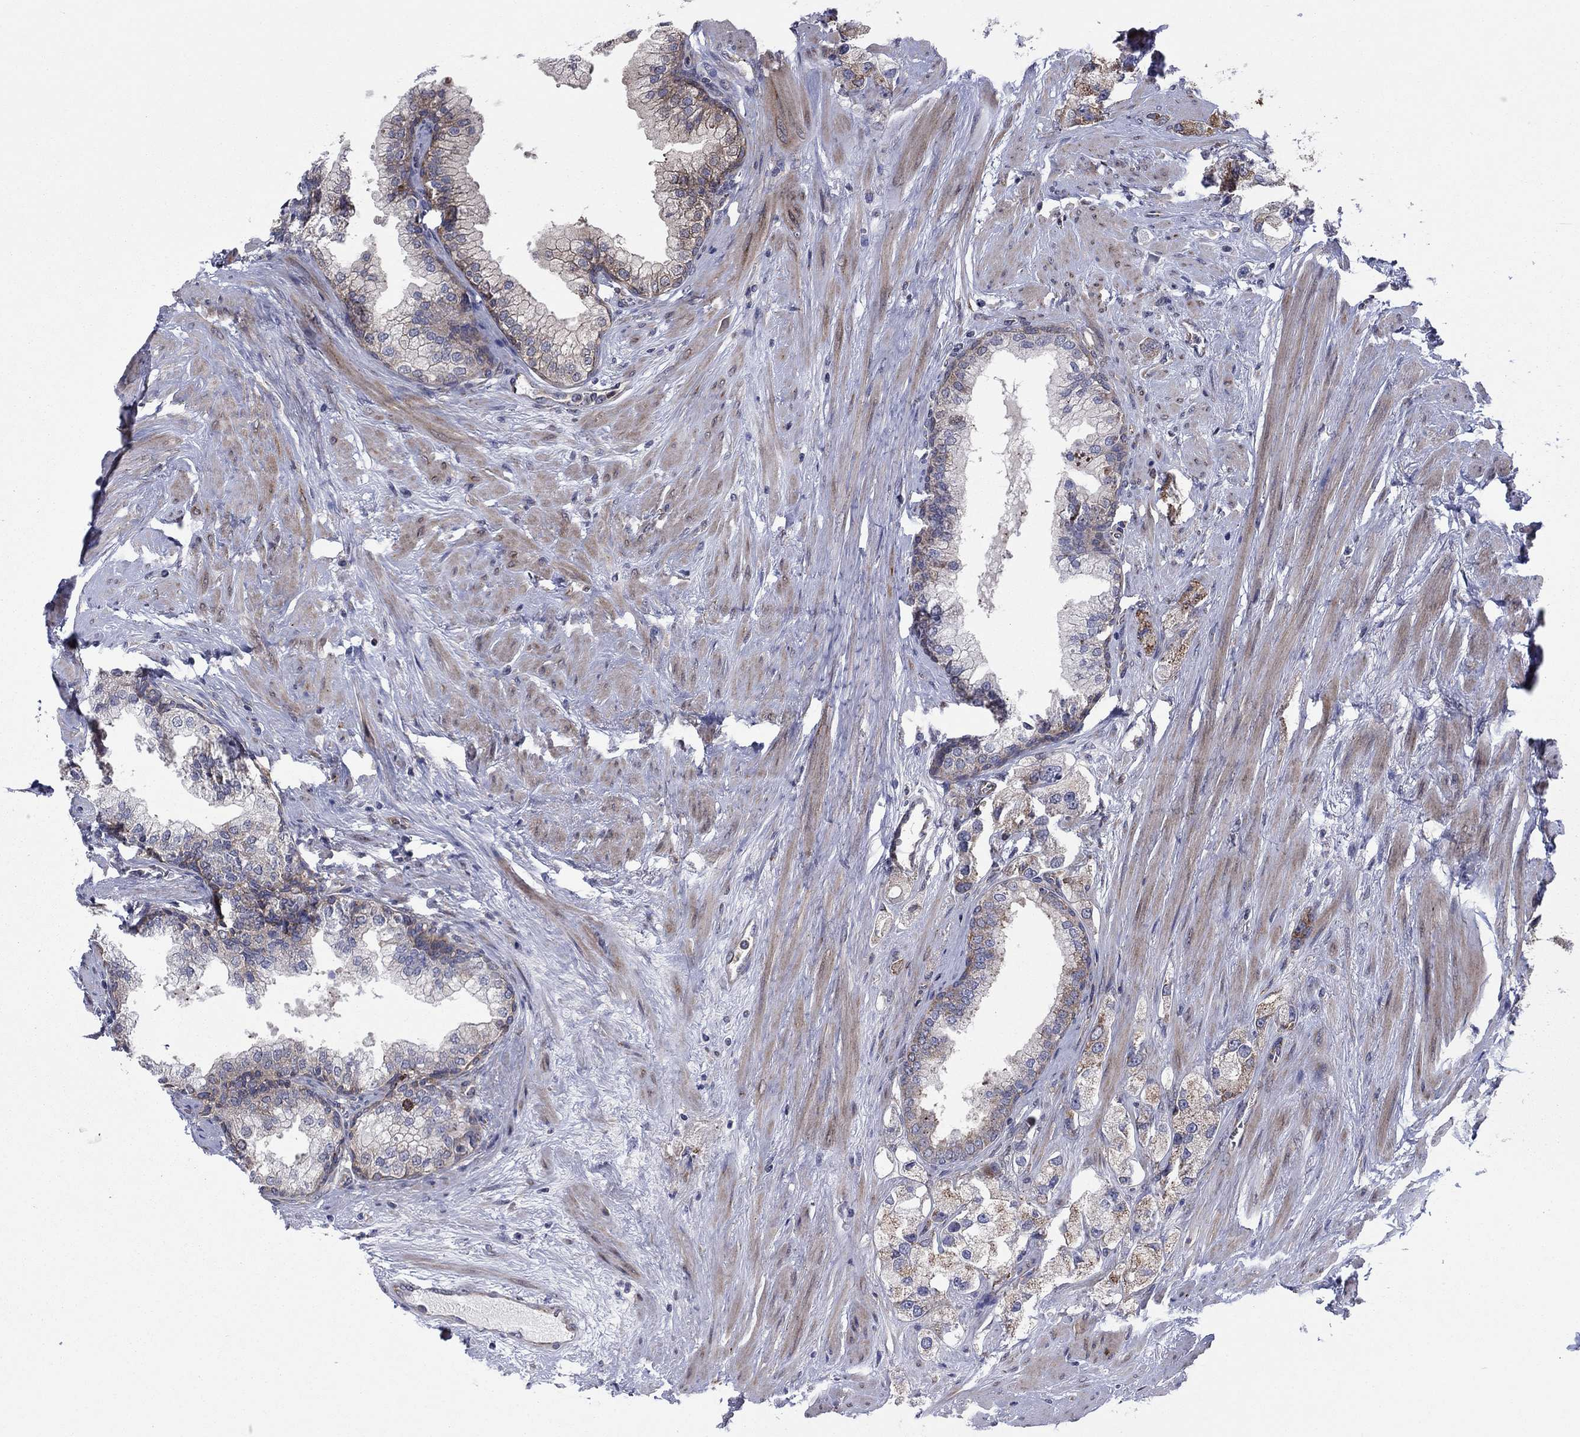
{"staining": {"intensity": "moderate", "quantity": "<25%", "location": "cytoplasmic/membranous"}, "tissue": "prostate cancer", "cell_type": "Tumor cells", "image_type": "cancer", "snomed": [{"axis": "morphology", "description": "Adenocarcinoma, NOS"}, {"axis": "topography", "description": "Prostate and seminal vesicle, NOS"}, {"axis": "topography", "description": "Prostate"}], "caption": "IHC staining of prostate cancer (adenocarcinoma), which displays low levels of moderate cytoplasmic/membranous staining in approximately <25% of tumor cells indicating moderate cytoplasmic/membranous protein staining. The staining was performed using DAB (brown) for protein detection and nuclei were counterstained in hematoxylin (blue).", "gene": "GPR155", "patient": {"sex": "male", "age": 64}}